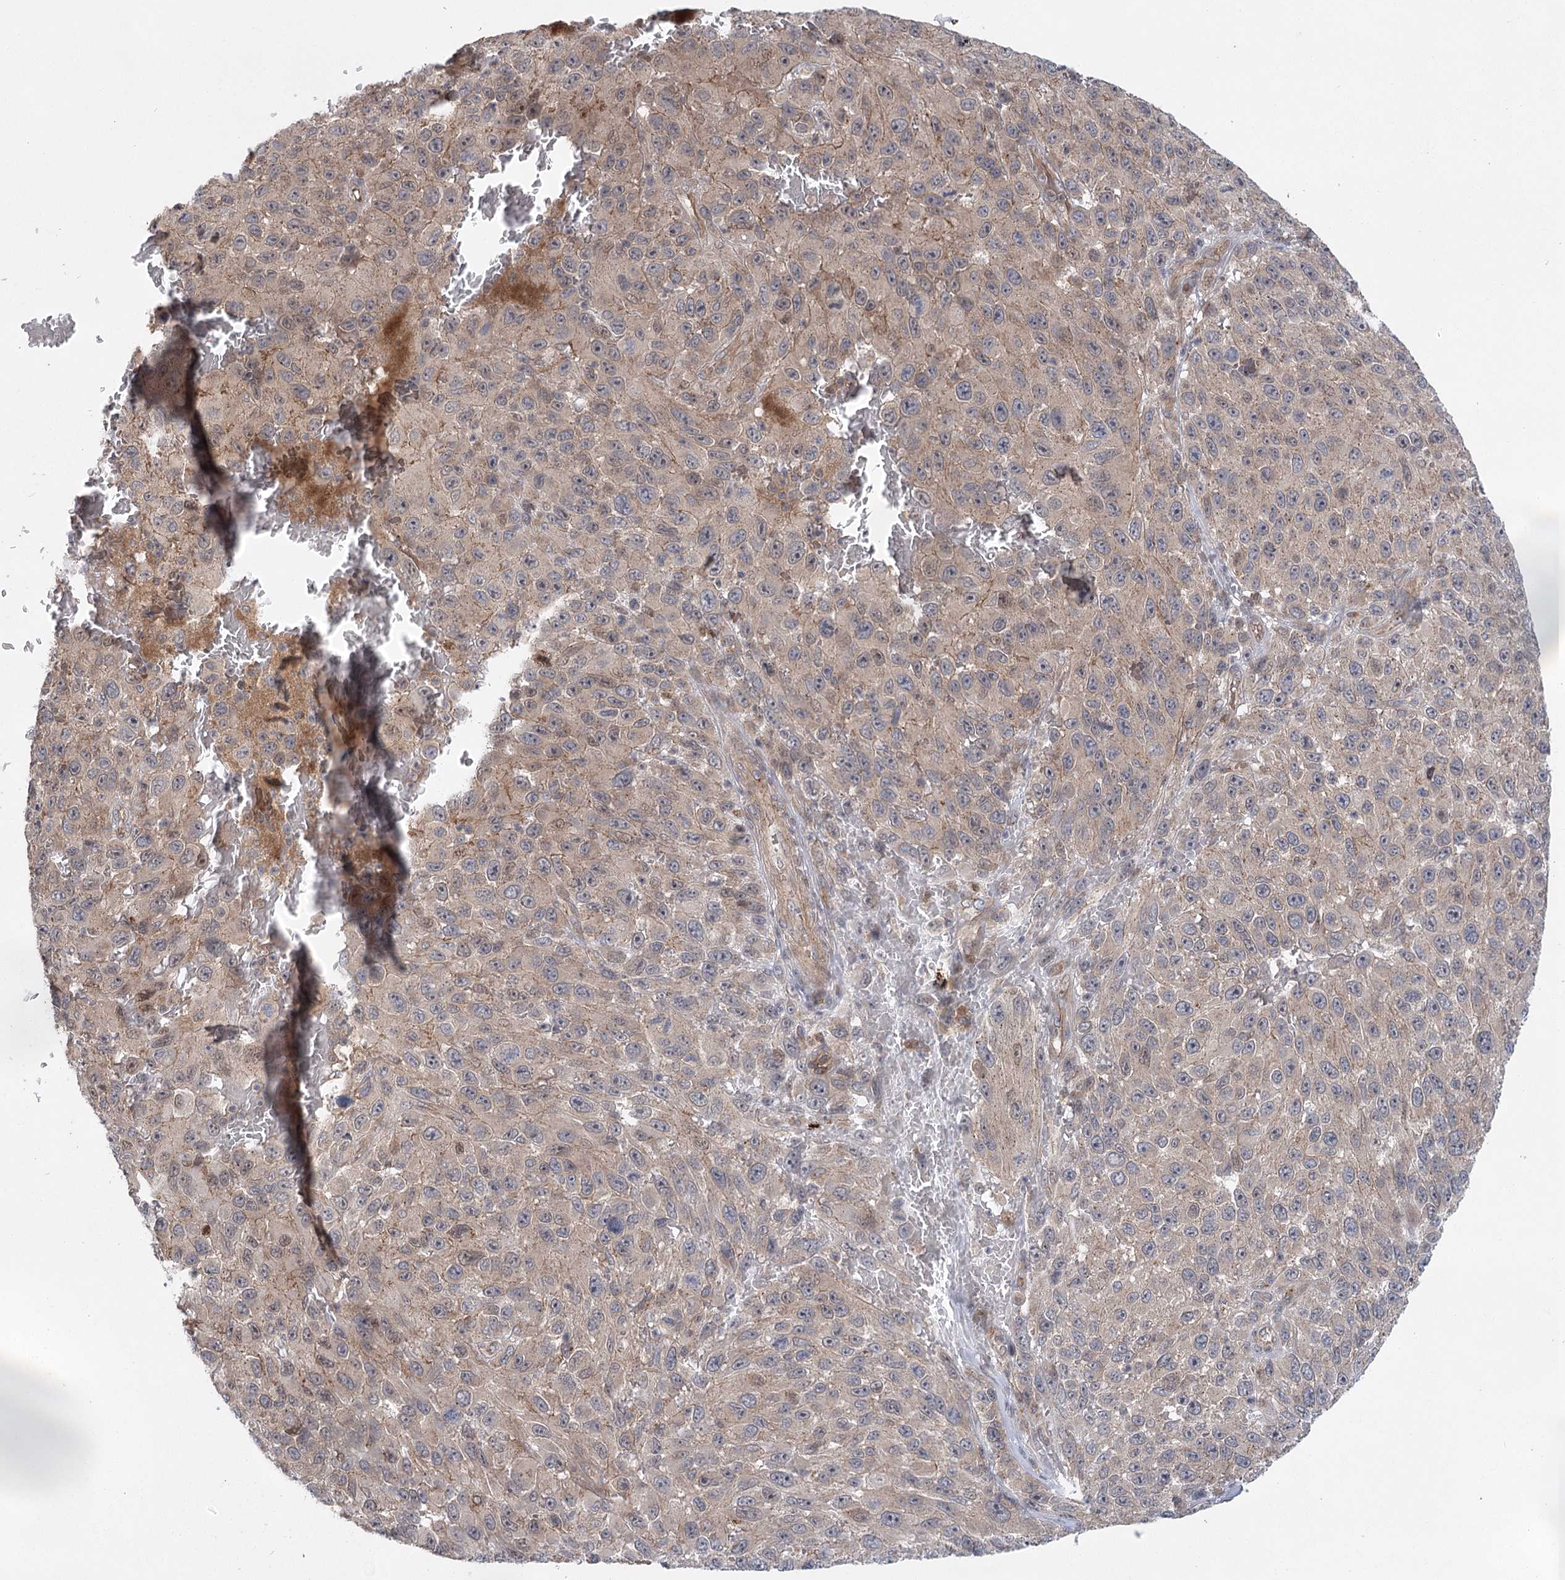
{"staining": {"intensity": "weak", "quantity": "25%-75%", "location": "cytoplasmic/membranous"}, "tissue": "melanoma", "cell_type": "Tumor cells", "image_type": "cancer", "snomed": [{"axis": "morphology", "description": "Malignant melanoma, NOS"}, {"axis": "topography", "description": "Skin"}], "caption": "A histopathology image of malignant melanoma stained for a protein exhibits weak cytoplasmic/membranous brown staining in tumor cells.", "gene": "METTL24", "patient": {"sex": "female", "age": 96}}